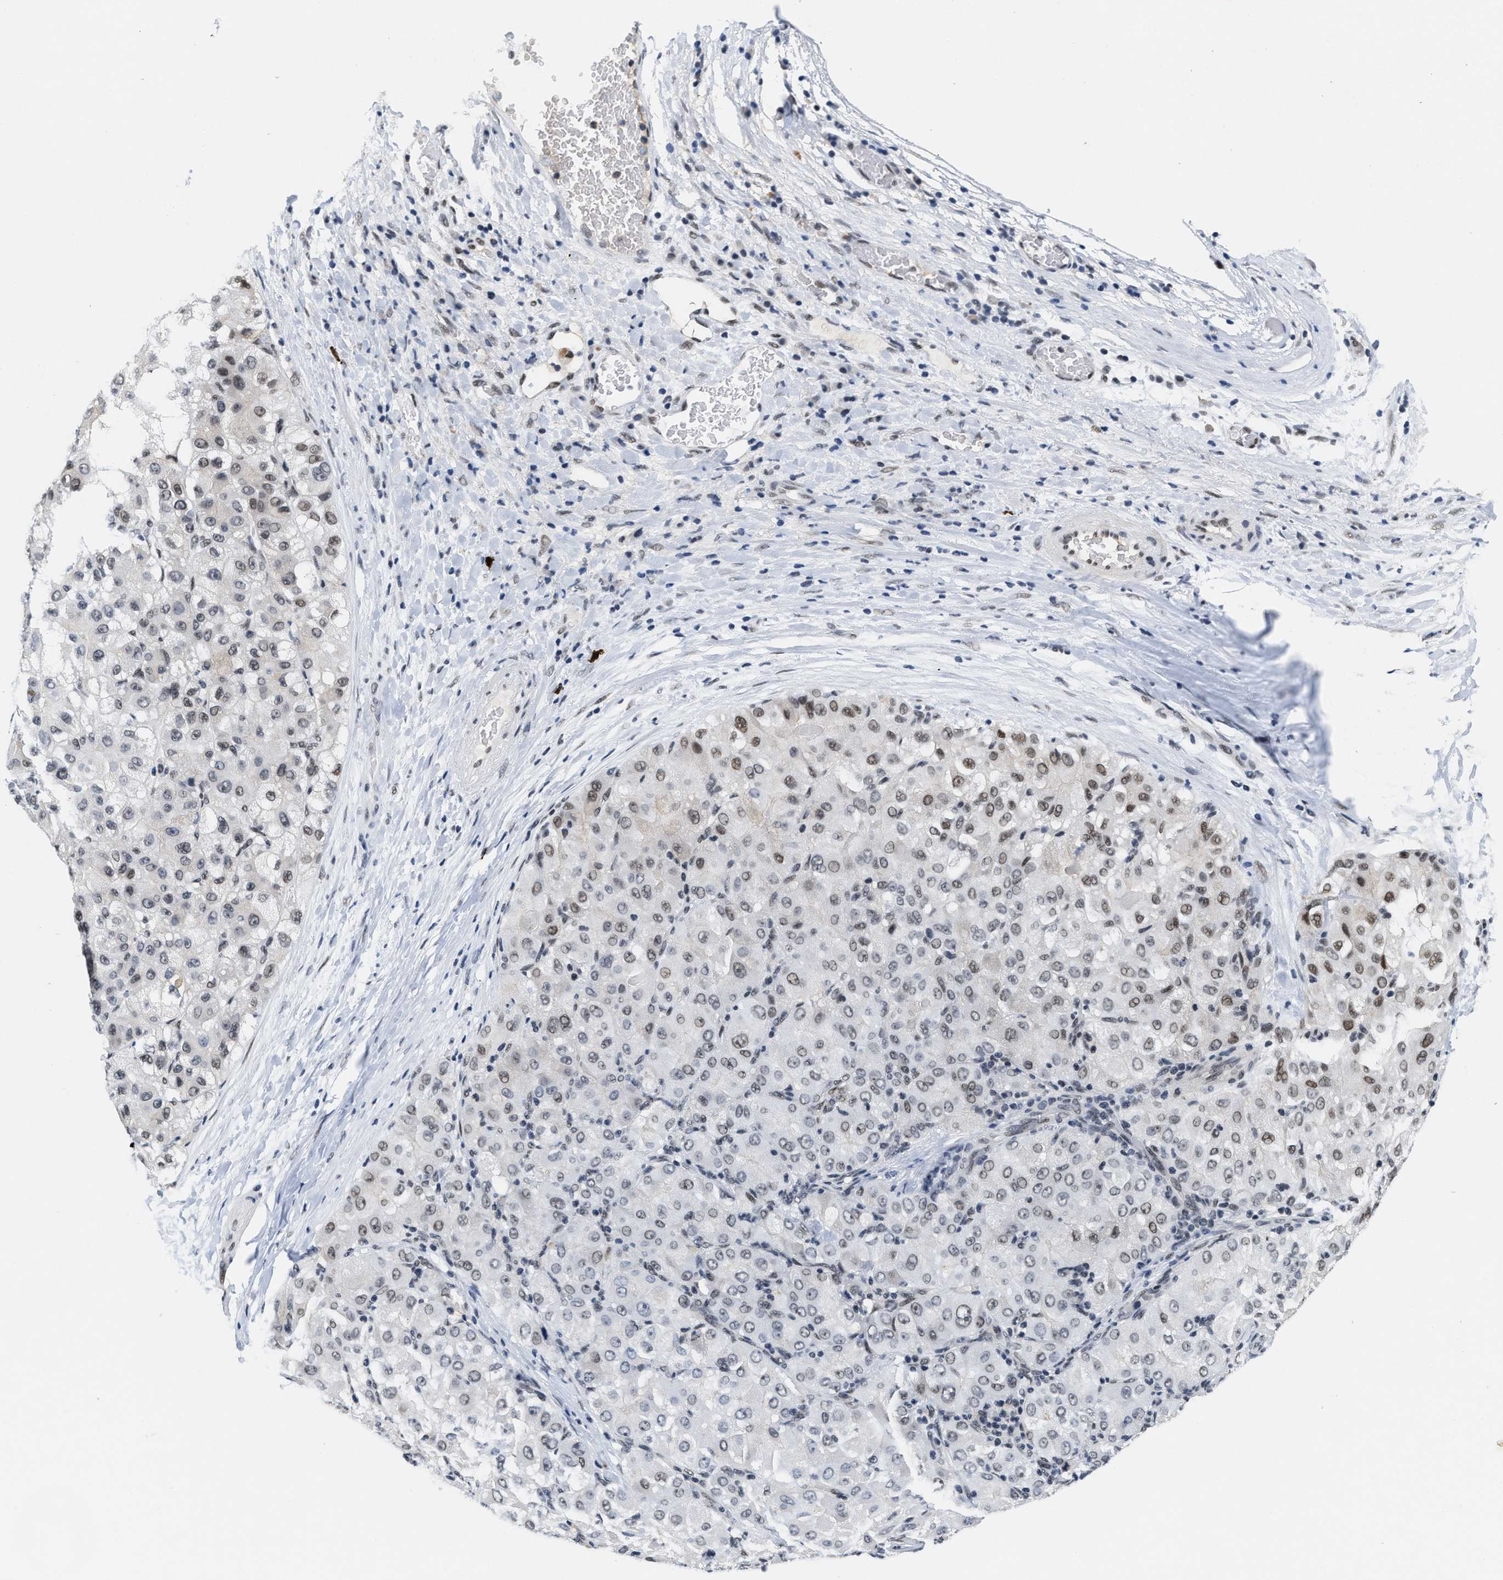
{"staining": {"intensity": "weak", "quantity": "25%-75%", "location": "nuclear"}, "tissue": "liver cancer", "cell_type": "Tumor cells", "image_type": "cancer", "snomed": [{"axis": "morphology", "description": "Carcinoma, Hepatocellular, NOS"}, {"axis": "topography", "description": "Liver"}], "caption": "A brown stain shows weak nuclear positivity of a protein in hepatocellular carcinoma (liver) tumor cells.", "gene": "INIP", "patient": {"sex": "male", "age": 80}}